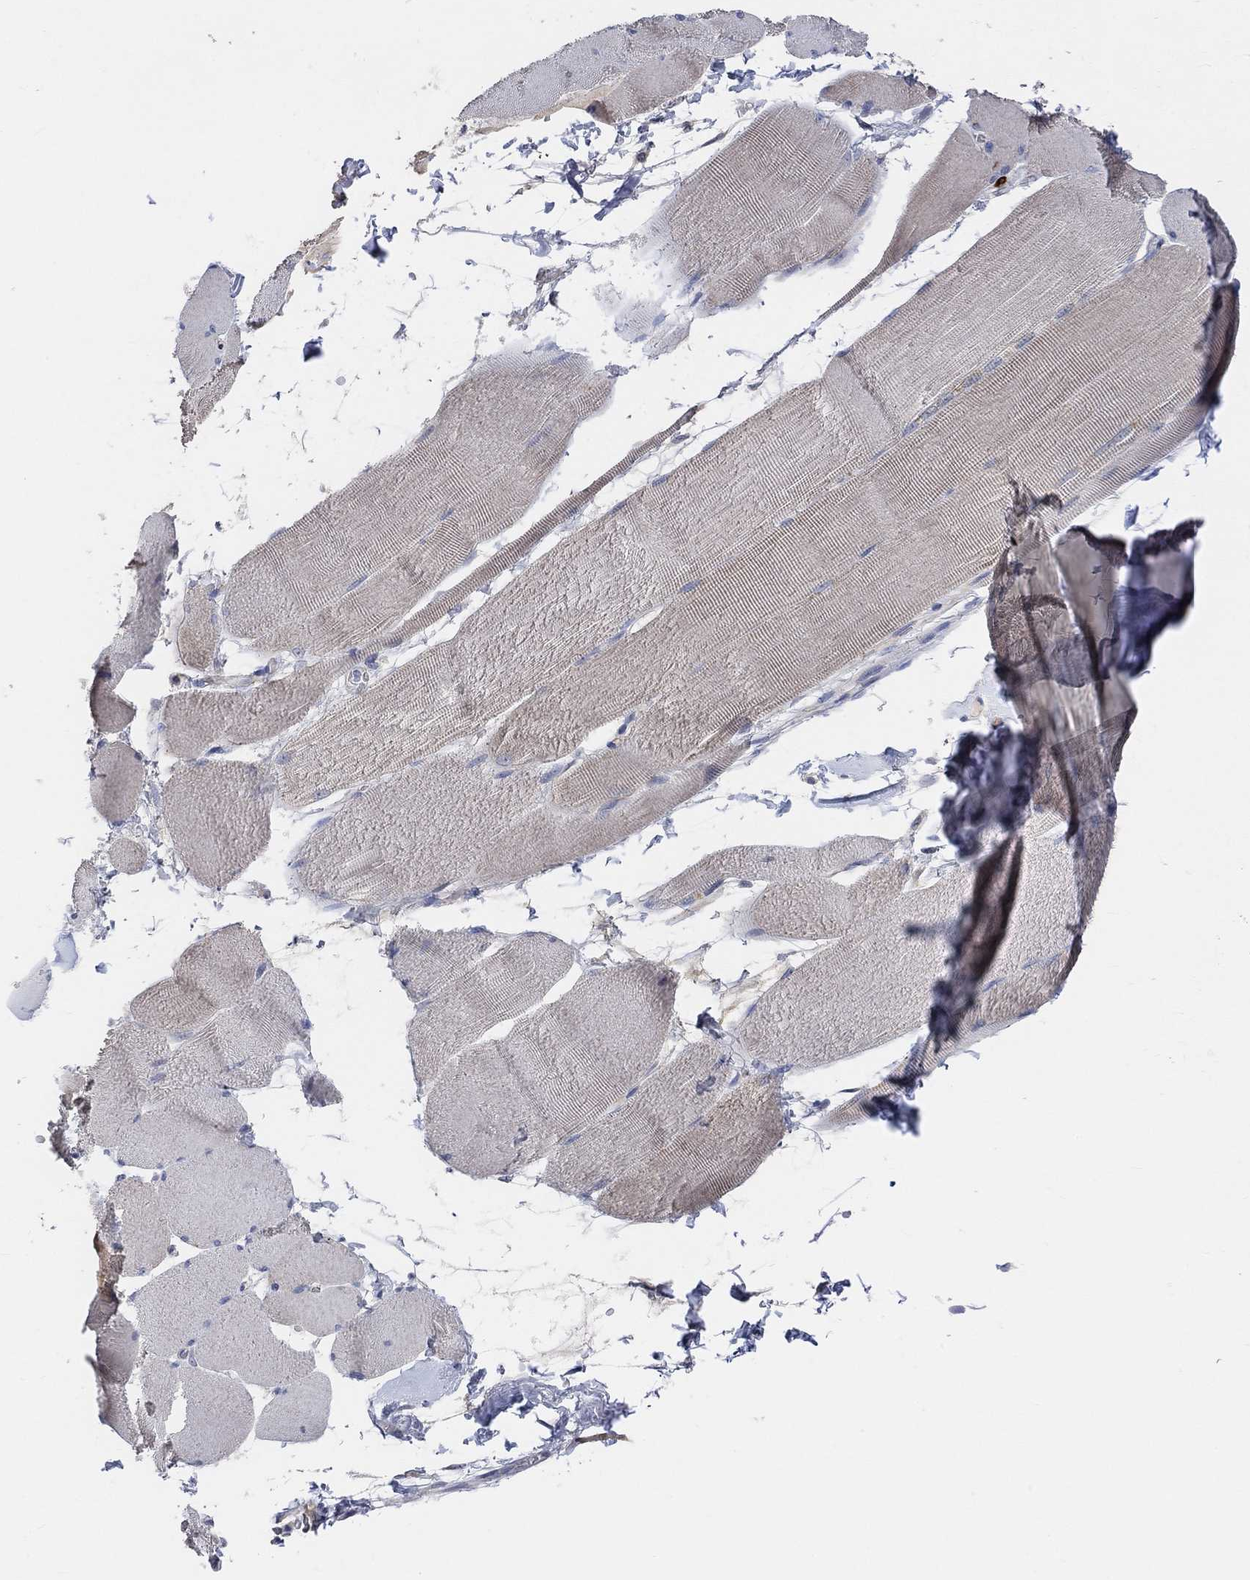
{"staining": {"intensity": "negative", "quantity": "none", "location": "none"}, "tissue": "skeletal muscle", "cell_type": "Myocytes", "image_type": "normal", "snomed": [{"axis": "morphology", "description": "Normal tissue, NOS"}, {"axis": "topography", "description": "Skeletal muscle"}], "caption": "This is an IHC image of normal human skeletal muscle. There is no positivity in myocytes.", "gene": "HCRTR1", "patient": {"sex": "male", "age": 56}}